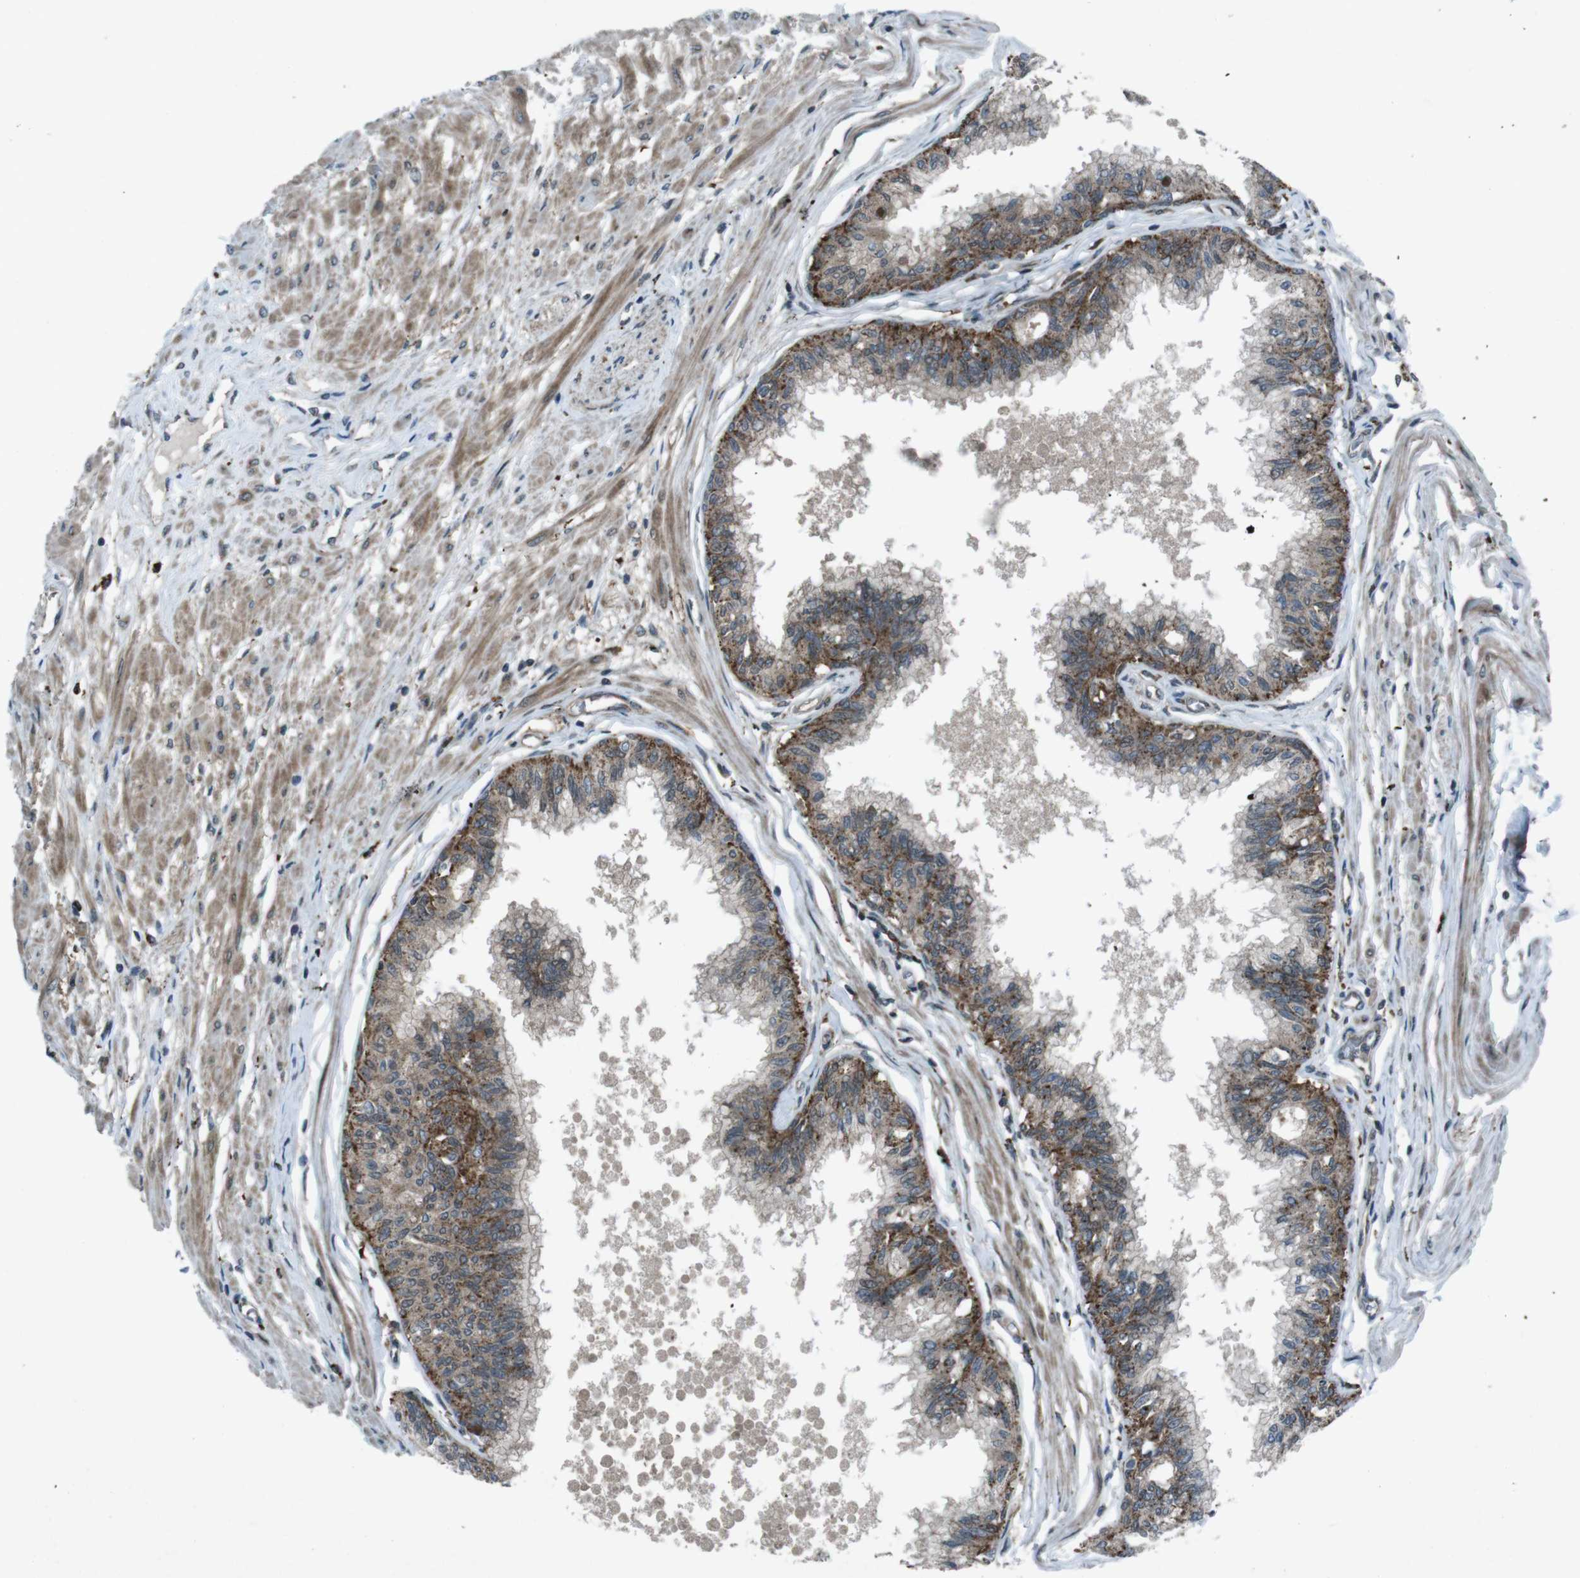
{"staining": {"intensity": "strong", "quantity": ">75%", "location": "cytoplasmic/membranous"}, "tissue": "prostate", "cell_type": "Glandular cells", "image_type": "normal", "snomed": [{"axis": "morphology", "description": "Normal tissue, NOS"}, {"axis": "topography", "description": "Prostate"}, {"axis": "topography", "description": "Seminal veicle"}], "caption": "The micrograph demonstrates immunohistochemical staining of normal prostate. There is strong cytoplasmic/membranous positivity is present in approximately >75% of glandular cells.", "gene": "SLC27A4", "patient": {"sex": "male", "age": 60}}